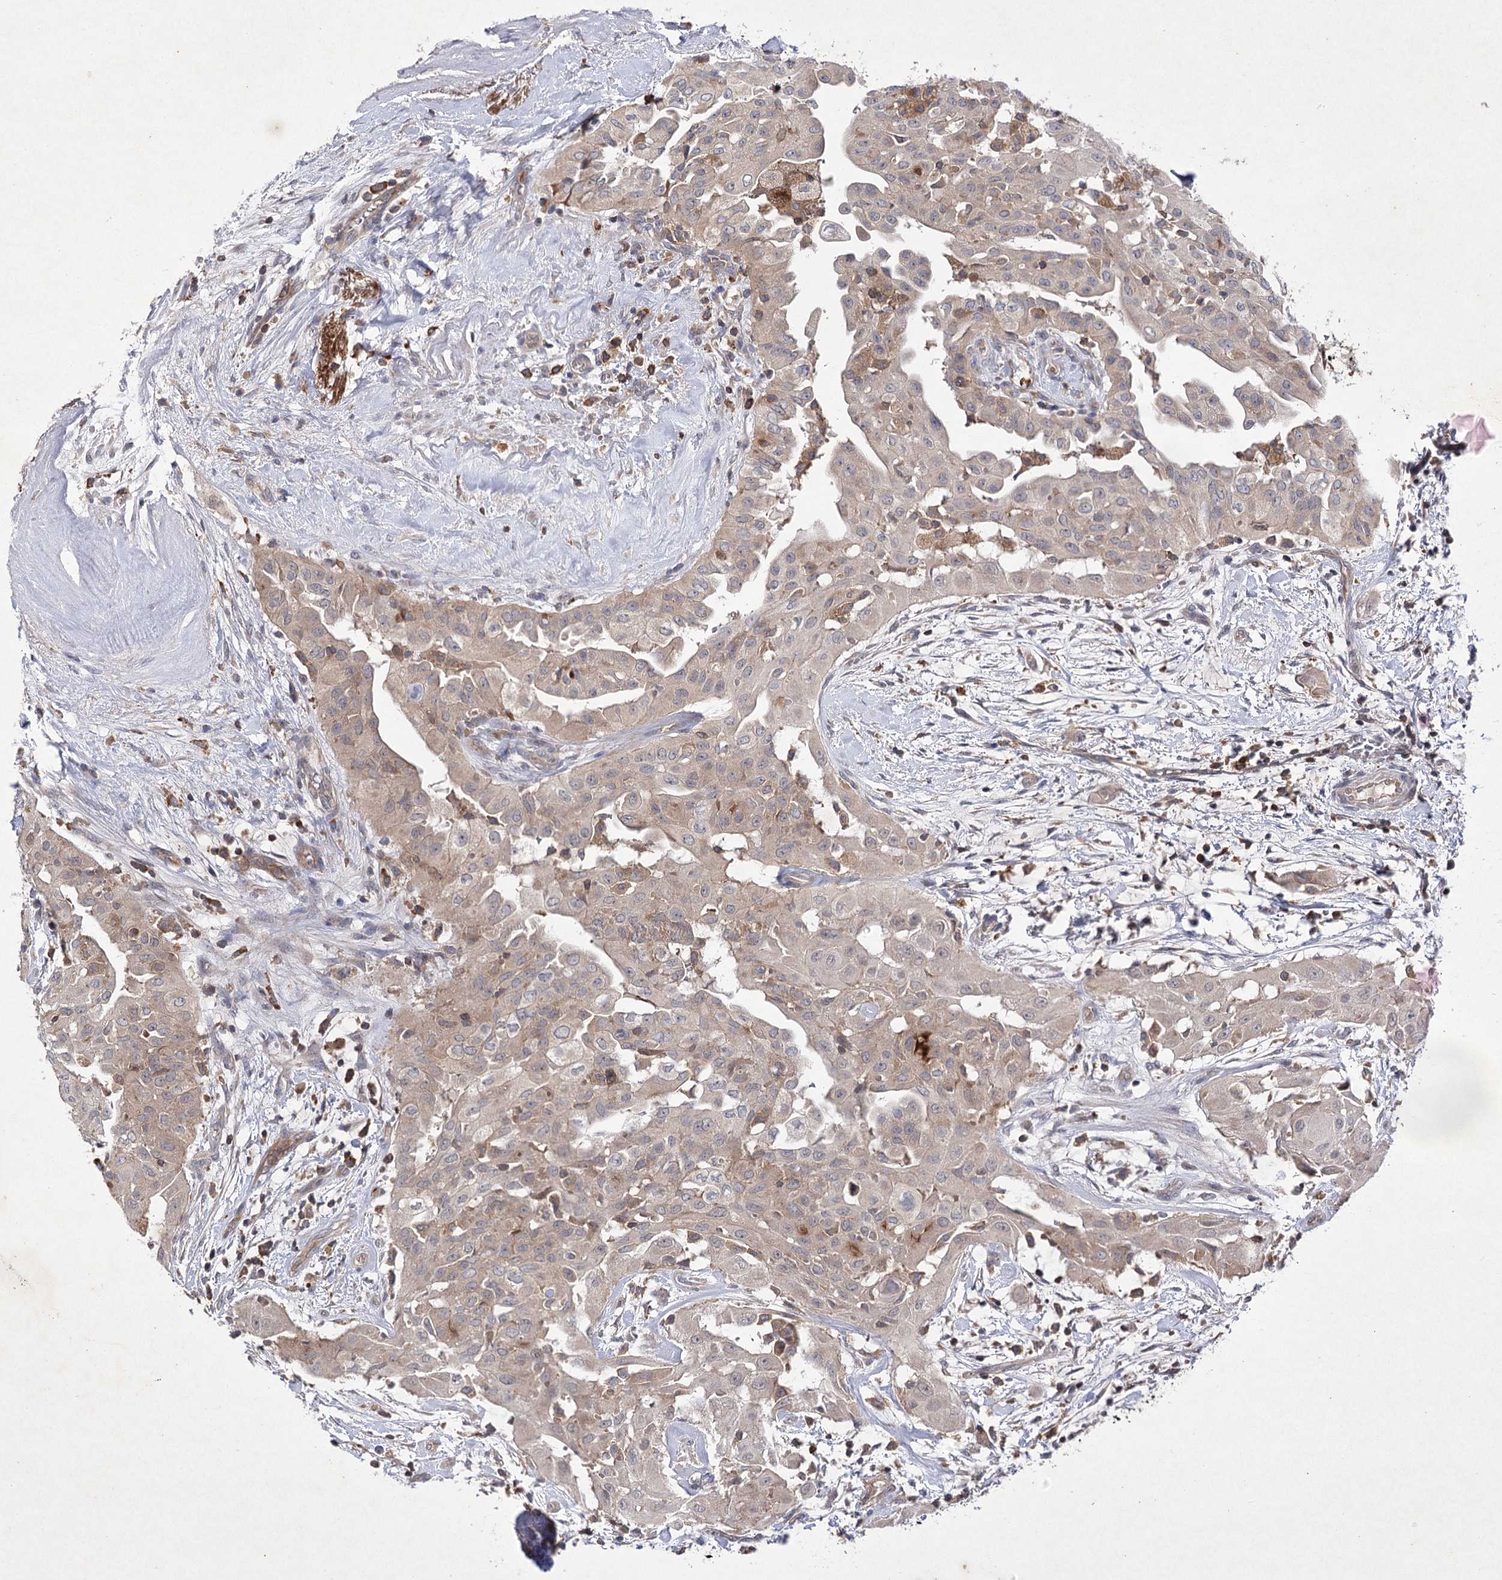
{"staining": {"intensity": "weak", "quantity": ">75%", "location": "cytoplasmic/membranous,nuclear"}, "tissue": "thyroid cancer", "cell_type": "Tumor cells", "image_type": "cancer", "snomed": [{"axis": "morphology", "description": "Papillary adenocarcinoma, NOS"}, {"axis": "topography", "description": "Thyroid gland"}], "caption": "DAB immunohistochemical staining of human thyroid cancer displays weak cytoplasmic/membranous and nuclear protein staining in approximately >75% of tumor cells.", "gene": "BCR", "patient": {"sex": "female", "age": 59}}